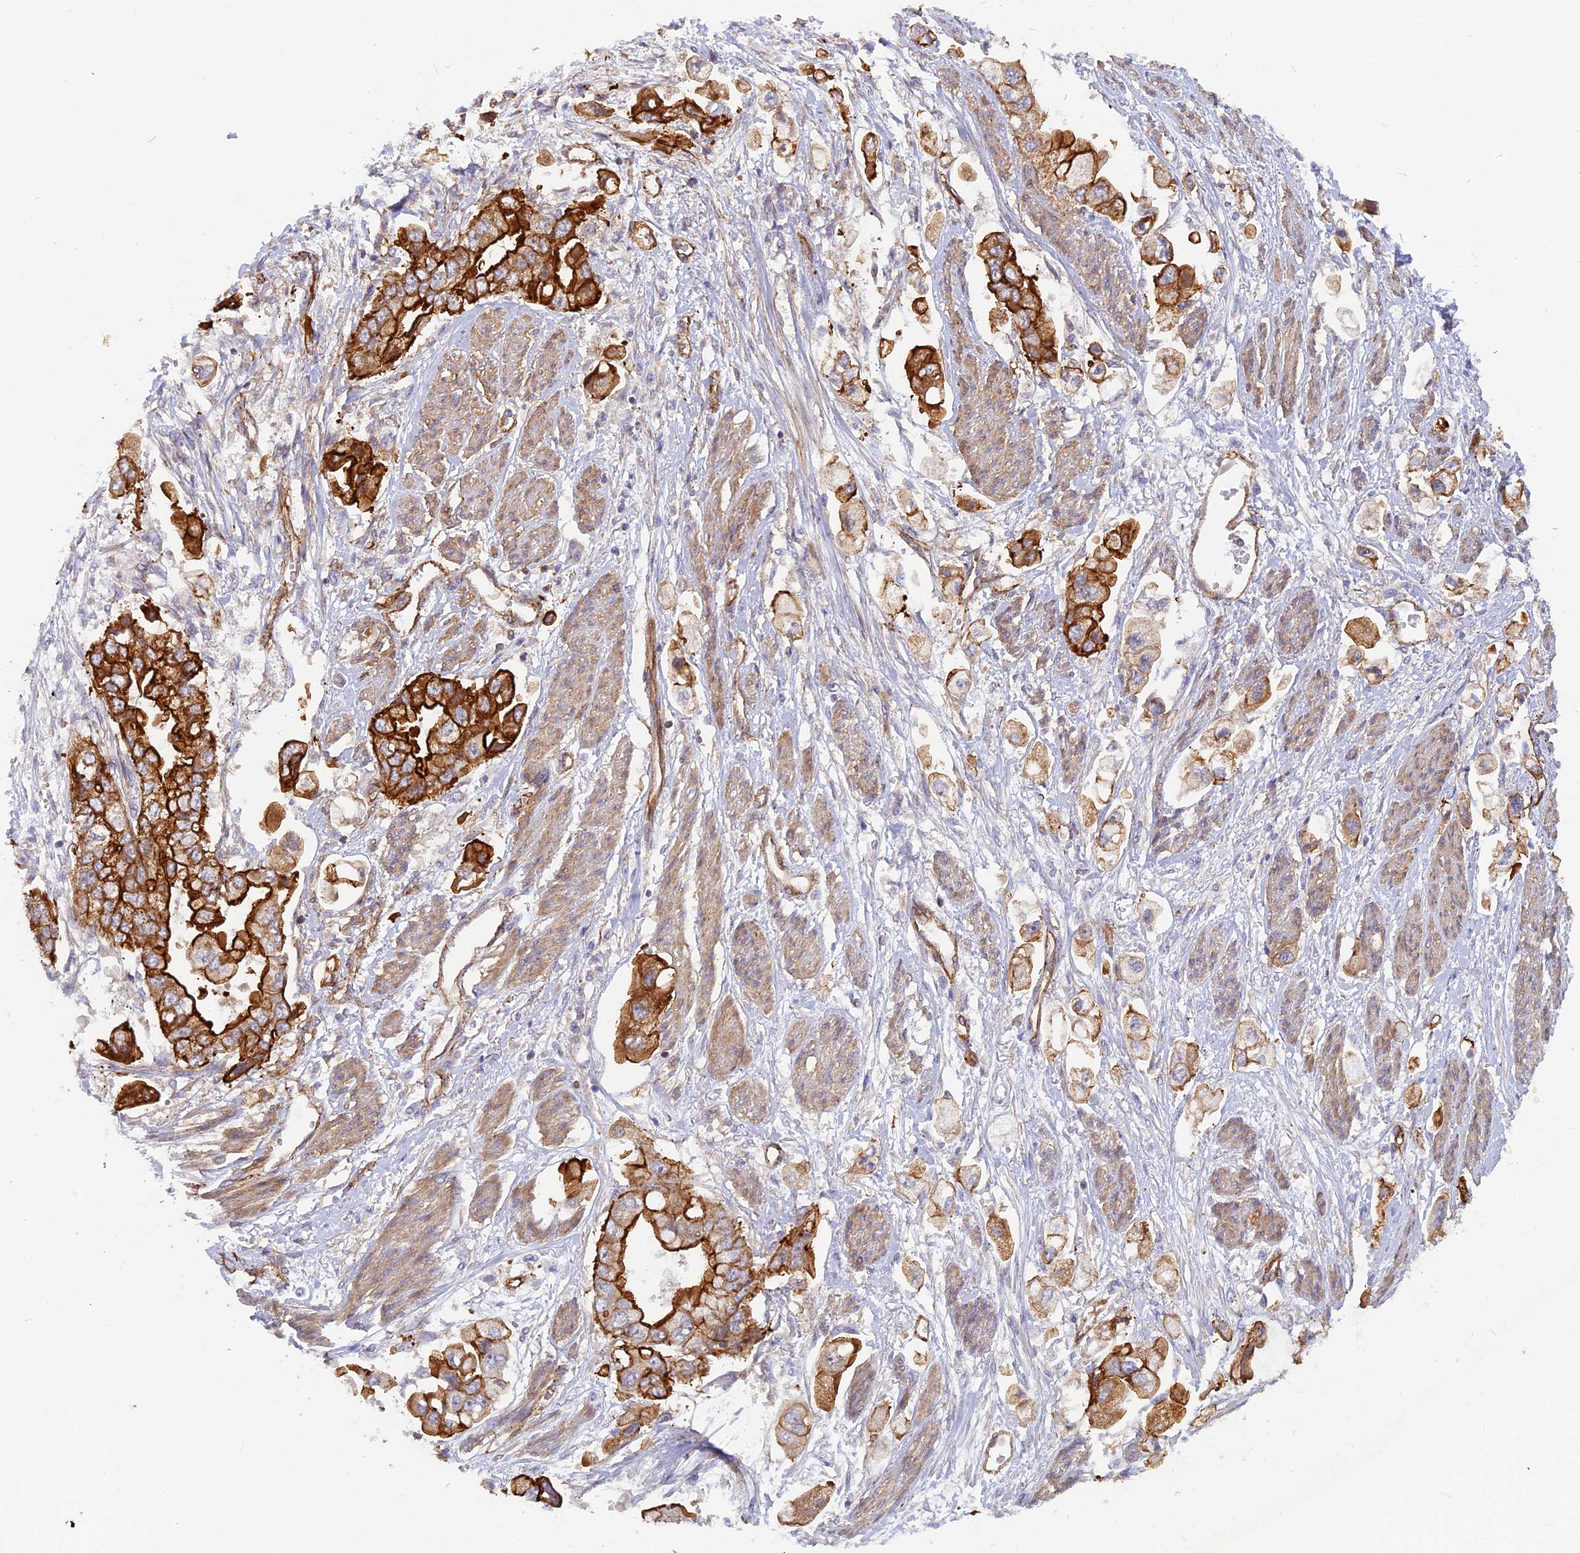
{"staining": {"intensity": "strong", "quantity": ">75%", "location": "cytoplasmic/membranous"}, "tissue": "stomach cancer", "cell_type": "Tumor cells", "image_type": "cancer", "snomed": [{"axis": "morphology", "description": "Adenocarcinoma, NOS"}, {"axis": "topography", "description": "Stomach"}], "caption": "IHC (DAB) staining of stomach cancer reveals strong cytoplasmic/membranous protein staining in approximately >75% of tumor cells.", "gene": "CNBD2", "patient": {"sex": "male", "age": 62}}